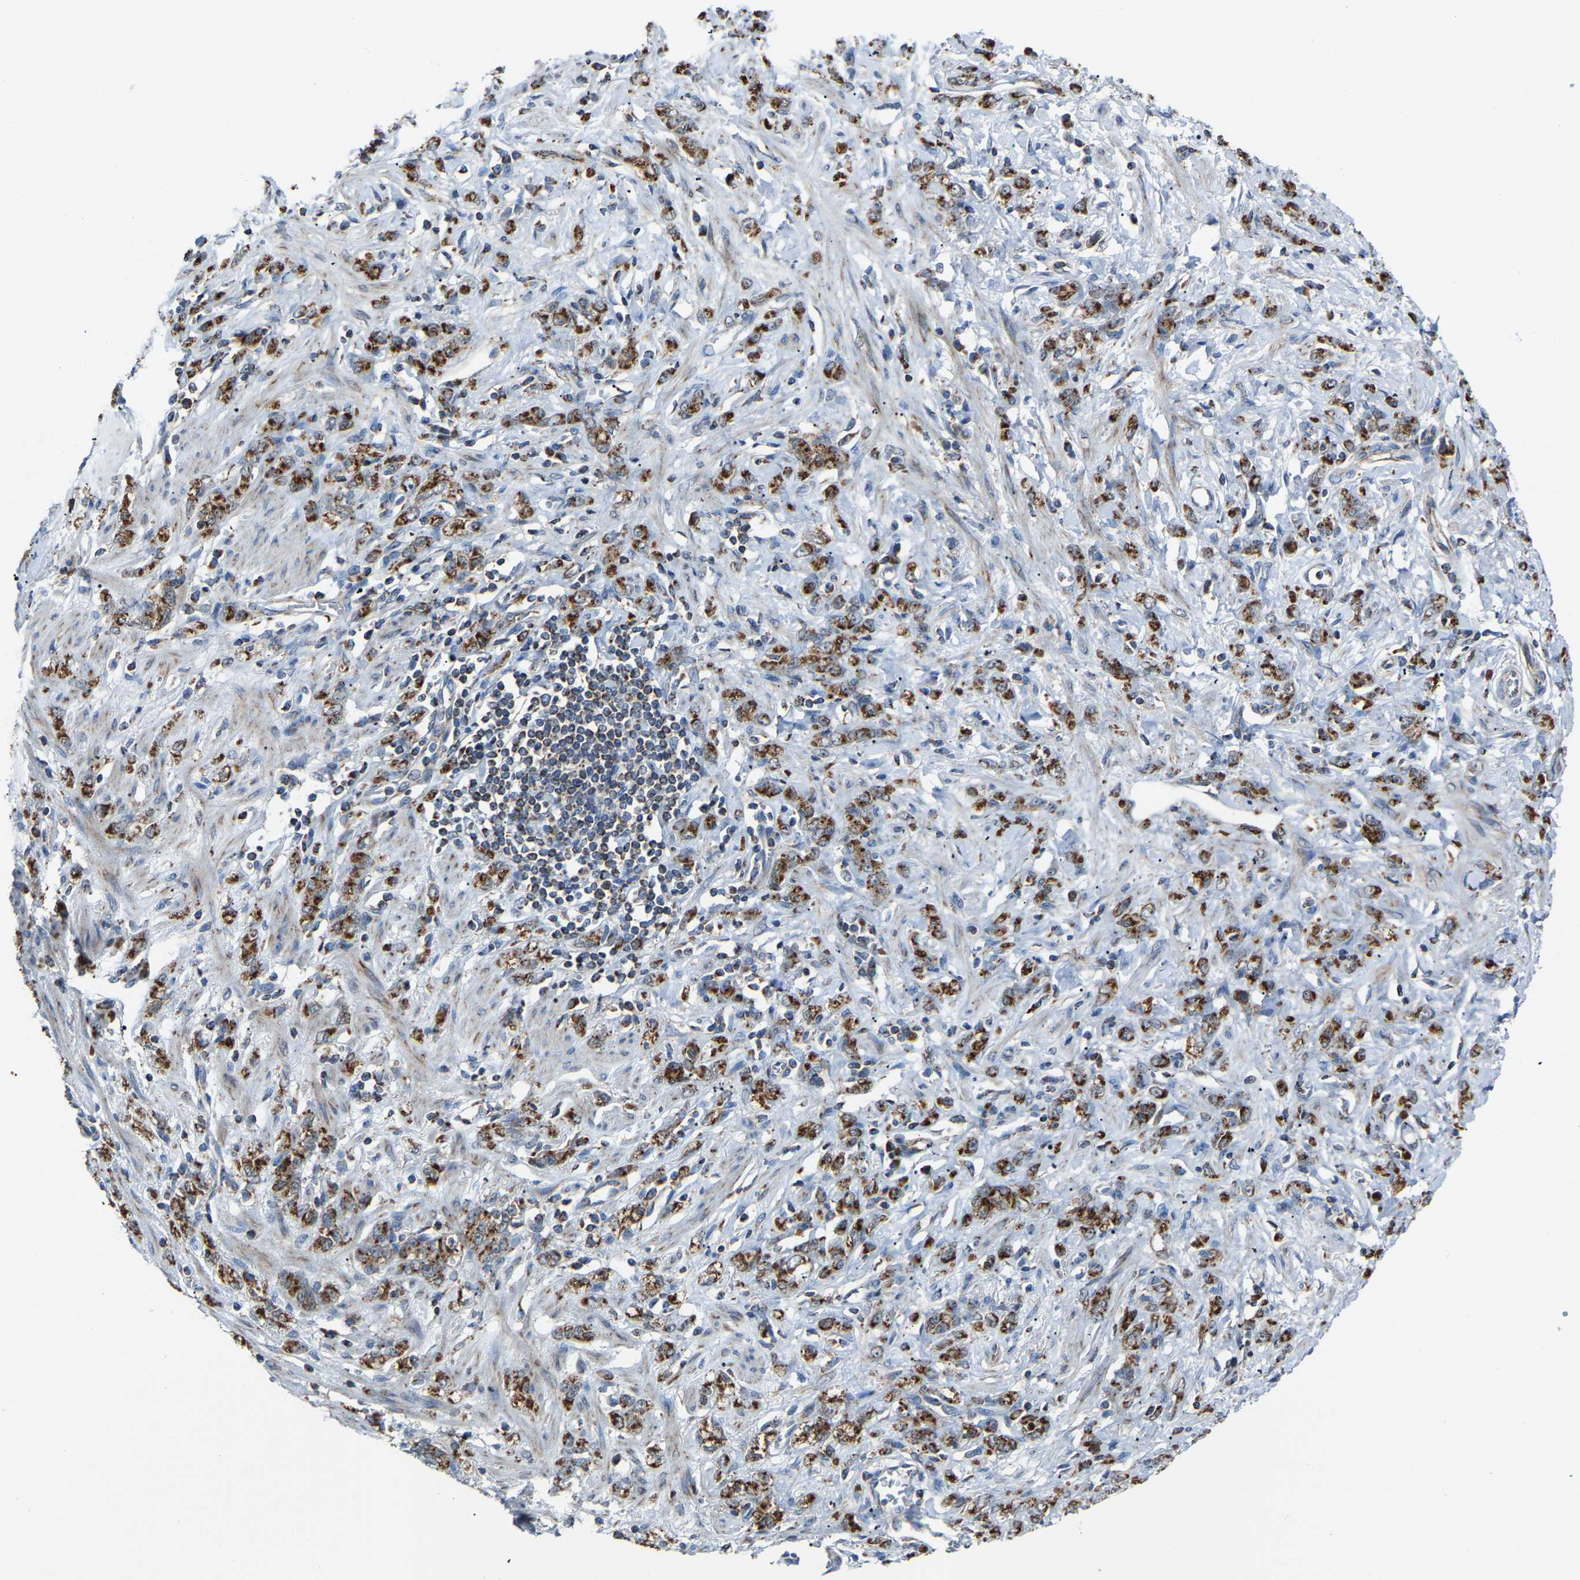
{"staining": {"intensity": "strong", "quantity": ">75%", "location": "cytoplasmic/membranous"}, "tissue": "stomach cancer", "cell_type": "Tumor cells", "image_type": "cancer", "snomed": [{"axis": "morphology", "description": "Normal tissue, NOS"}, {"axis": "morphology", "description": "Adenocarcinoma, NOS"}, {"axis": "topography", "description": "Stomach"}], "caption": "The immunohistochemical stain labels strong cytoplasmic/membranous staining in tumor cells of stomach adenocarcinoma tissue.", "gene": "CANT1", "patient": {"sex": "male", "age": 82}}